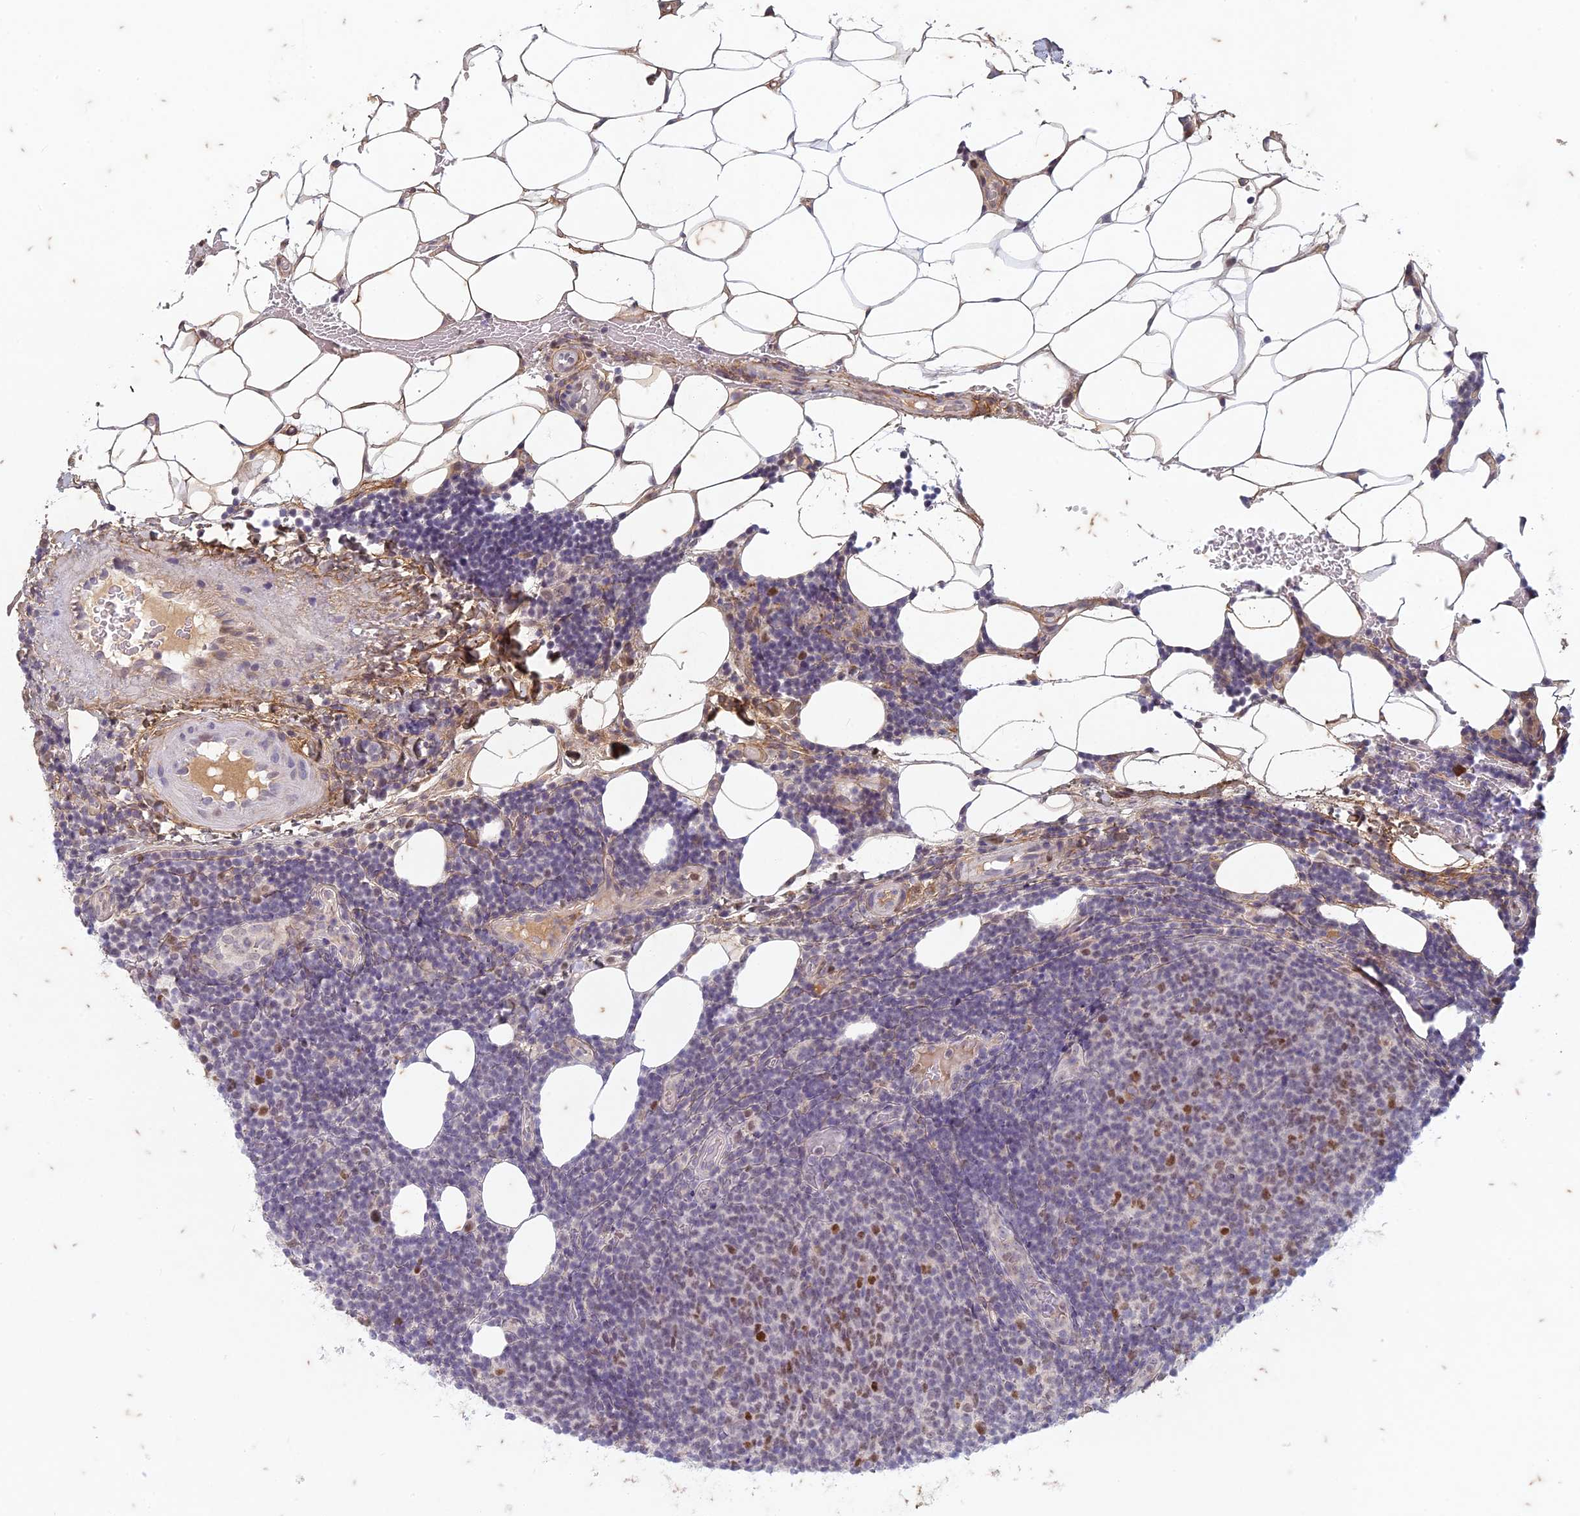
{"staining": {"intensity": "moderate", "quantity": "<25%", "location": "nuclear"}, "tissue": "lymphoma", "cell_type": "Tumor cells", "image_type": "cancer", "snomed": [{"axis": "morphology", "description": "Malignant lymphoma, non-Hodgkin's type, Low grade"}, {"axis": "topography", "description": "Lymph node"}], "caption": "Protein expression analysis of low-grade malignant lymphoma, non-Hodgkin's type demonstrates moderate nuclear staining in about <25% of tumor cells.", "gene": "PABPN1L", "patient": {"sex": "male", "age": 66}}